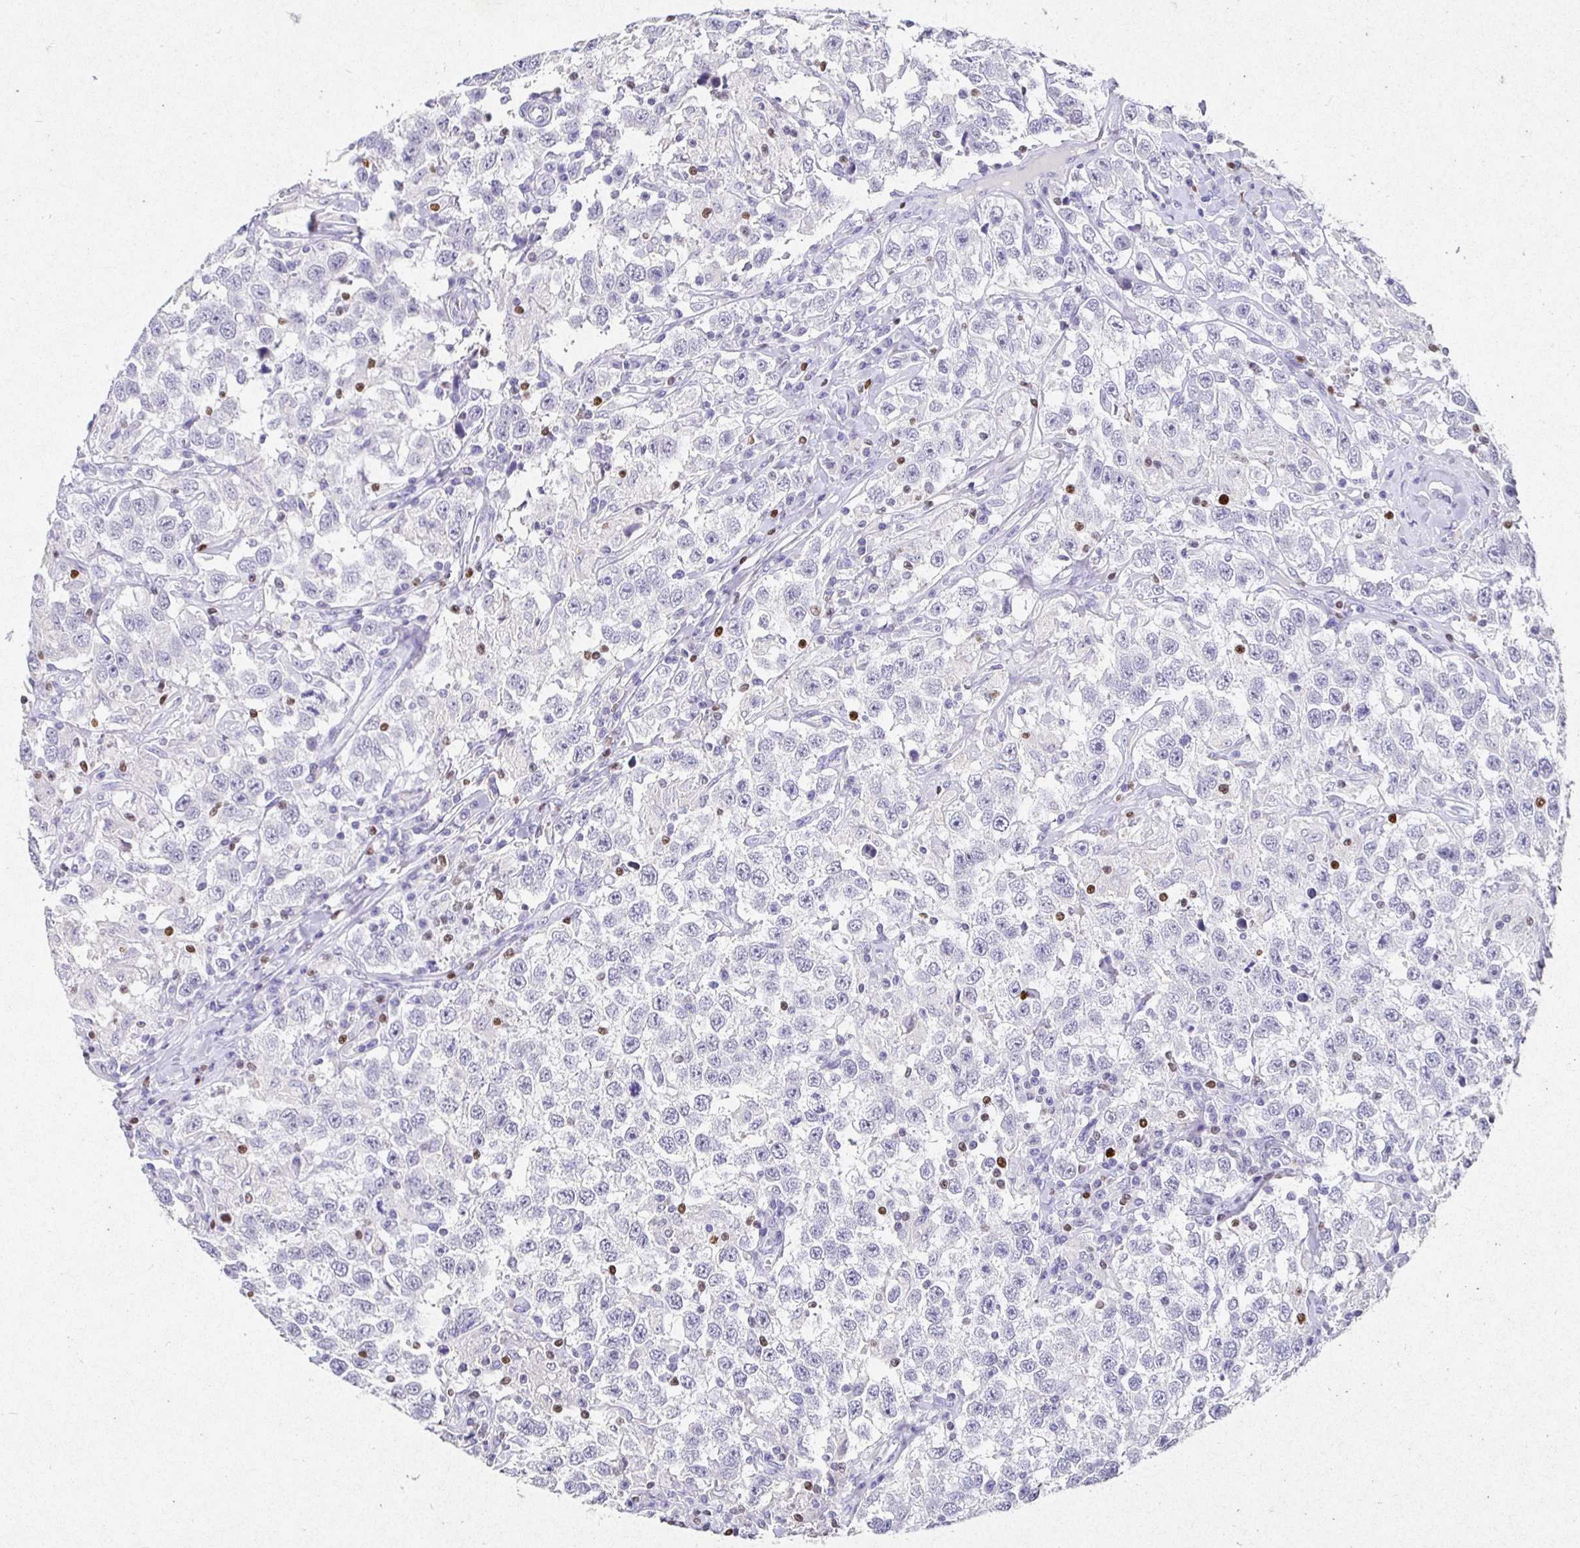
{"staining": {"intensity": "negative", "quantity": "none", "location": "none"}, "tissue": "testis cancer", "cell_type": "Tumor cells", "image_type": "cancer", "snomed": [{"axis": "morphology", "description": "Seminoma, NOS"}, {"axis": "topography", "description": "Testis"}], "caption": "Tumor cells show no significant protein positivity in testis seminoma.", "gene": "SATB1", "patient": {"sex": "male", "age": 41}}